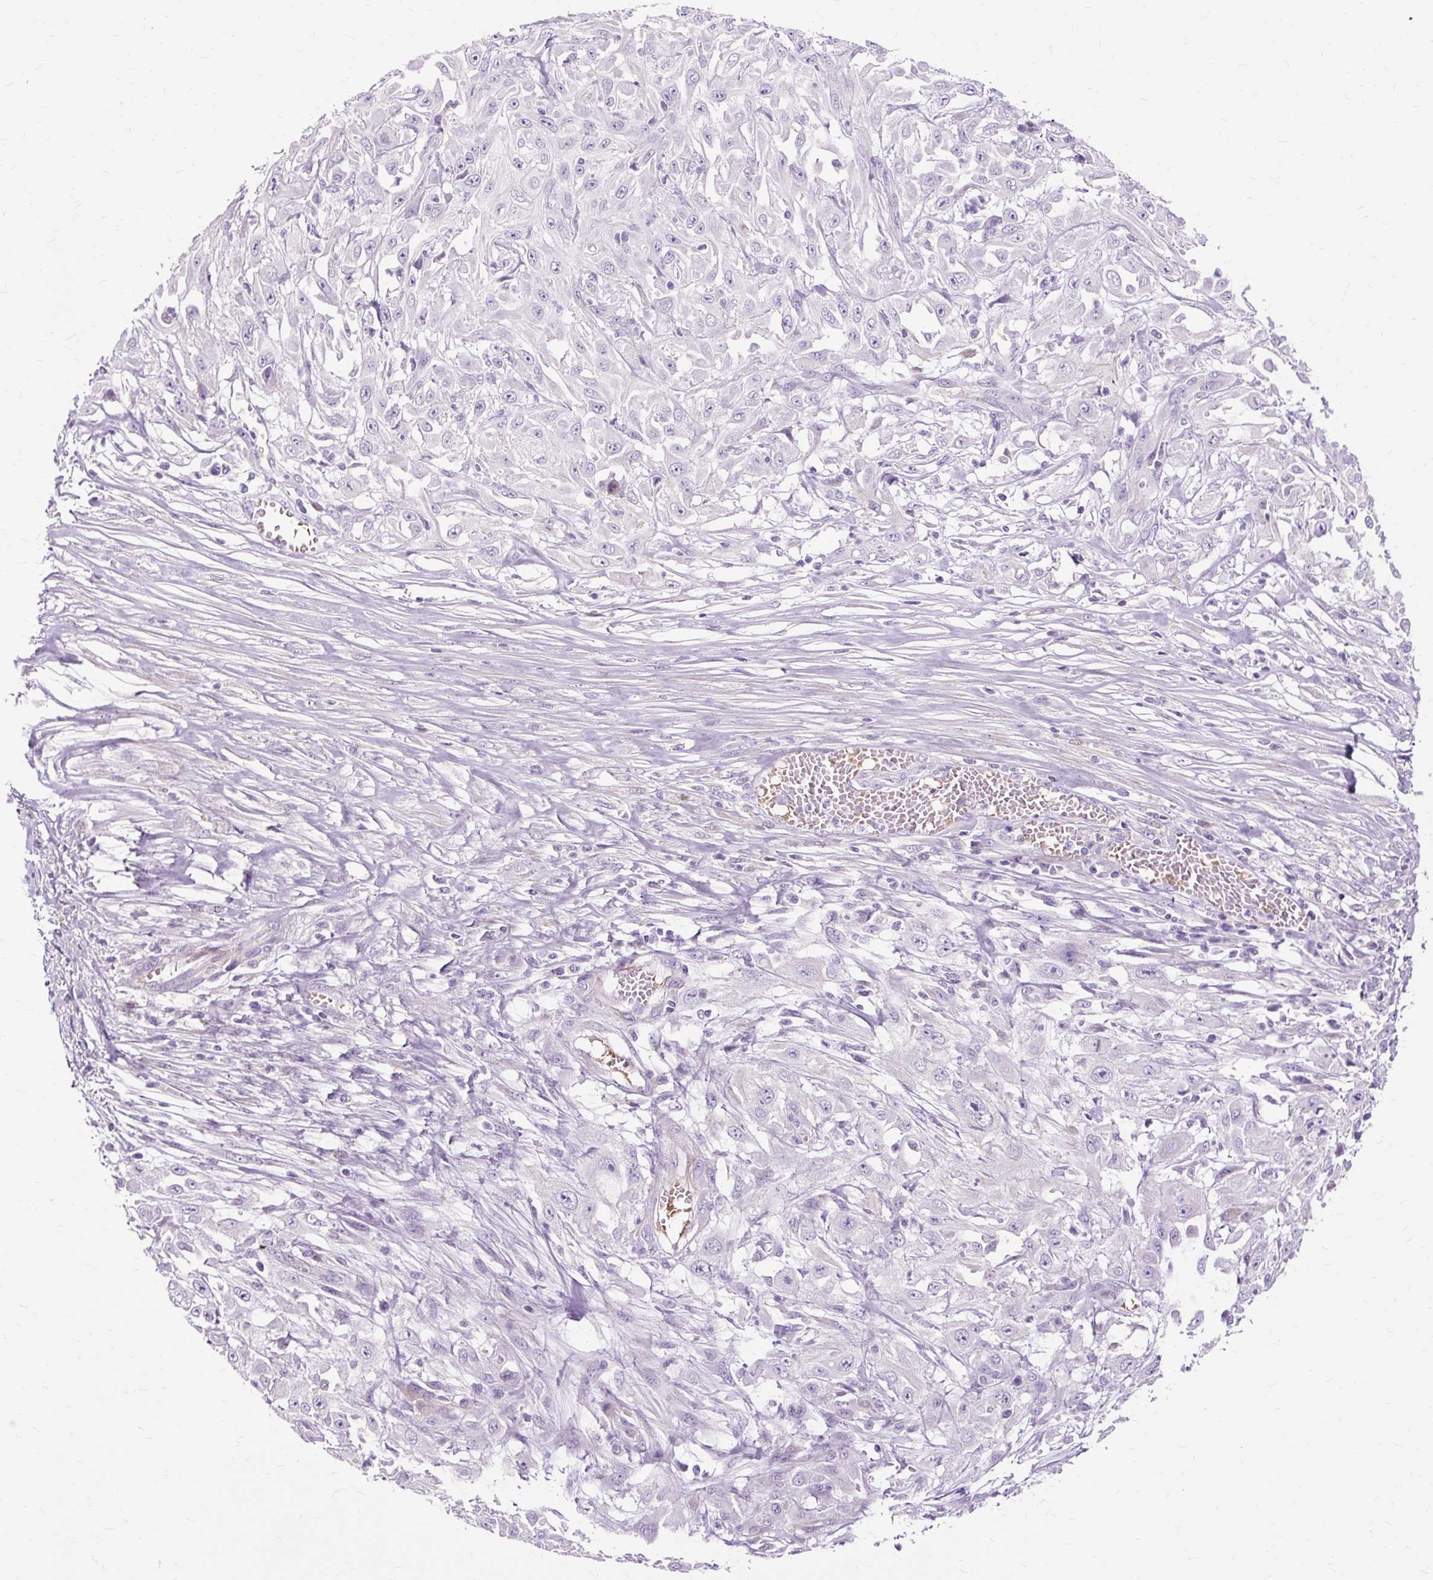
{"staining": {"intensity": "negative", "quantity": "none", "location": "none"}, "tissue": "skin cancer", "cell_type": "Tumor cells", "image_type": "cancer", "snomed": [{"axis": "morphology", "description": "Squamous cell carcinoma, NOS"}, {"axis": "morphology", "description": "Squamous cell carcinoma, metastatic, NOS"}, {"axis": "topography", "description": "Skin"}, {"axis": "topography", "description": "Lymph node"}], "caption": "Immunohistochemistry (IHC) of human skin cancer exhibits no expression in tumor cells.", "gene": "DCTN4", "patient": {"sex": "male", "age": 75}}